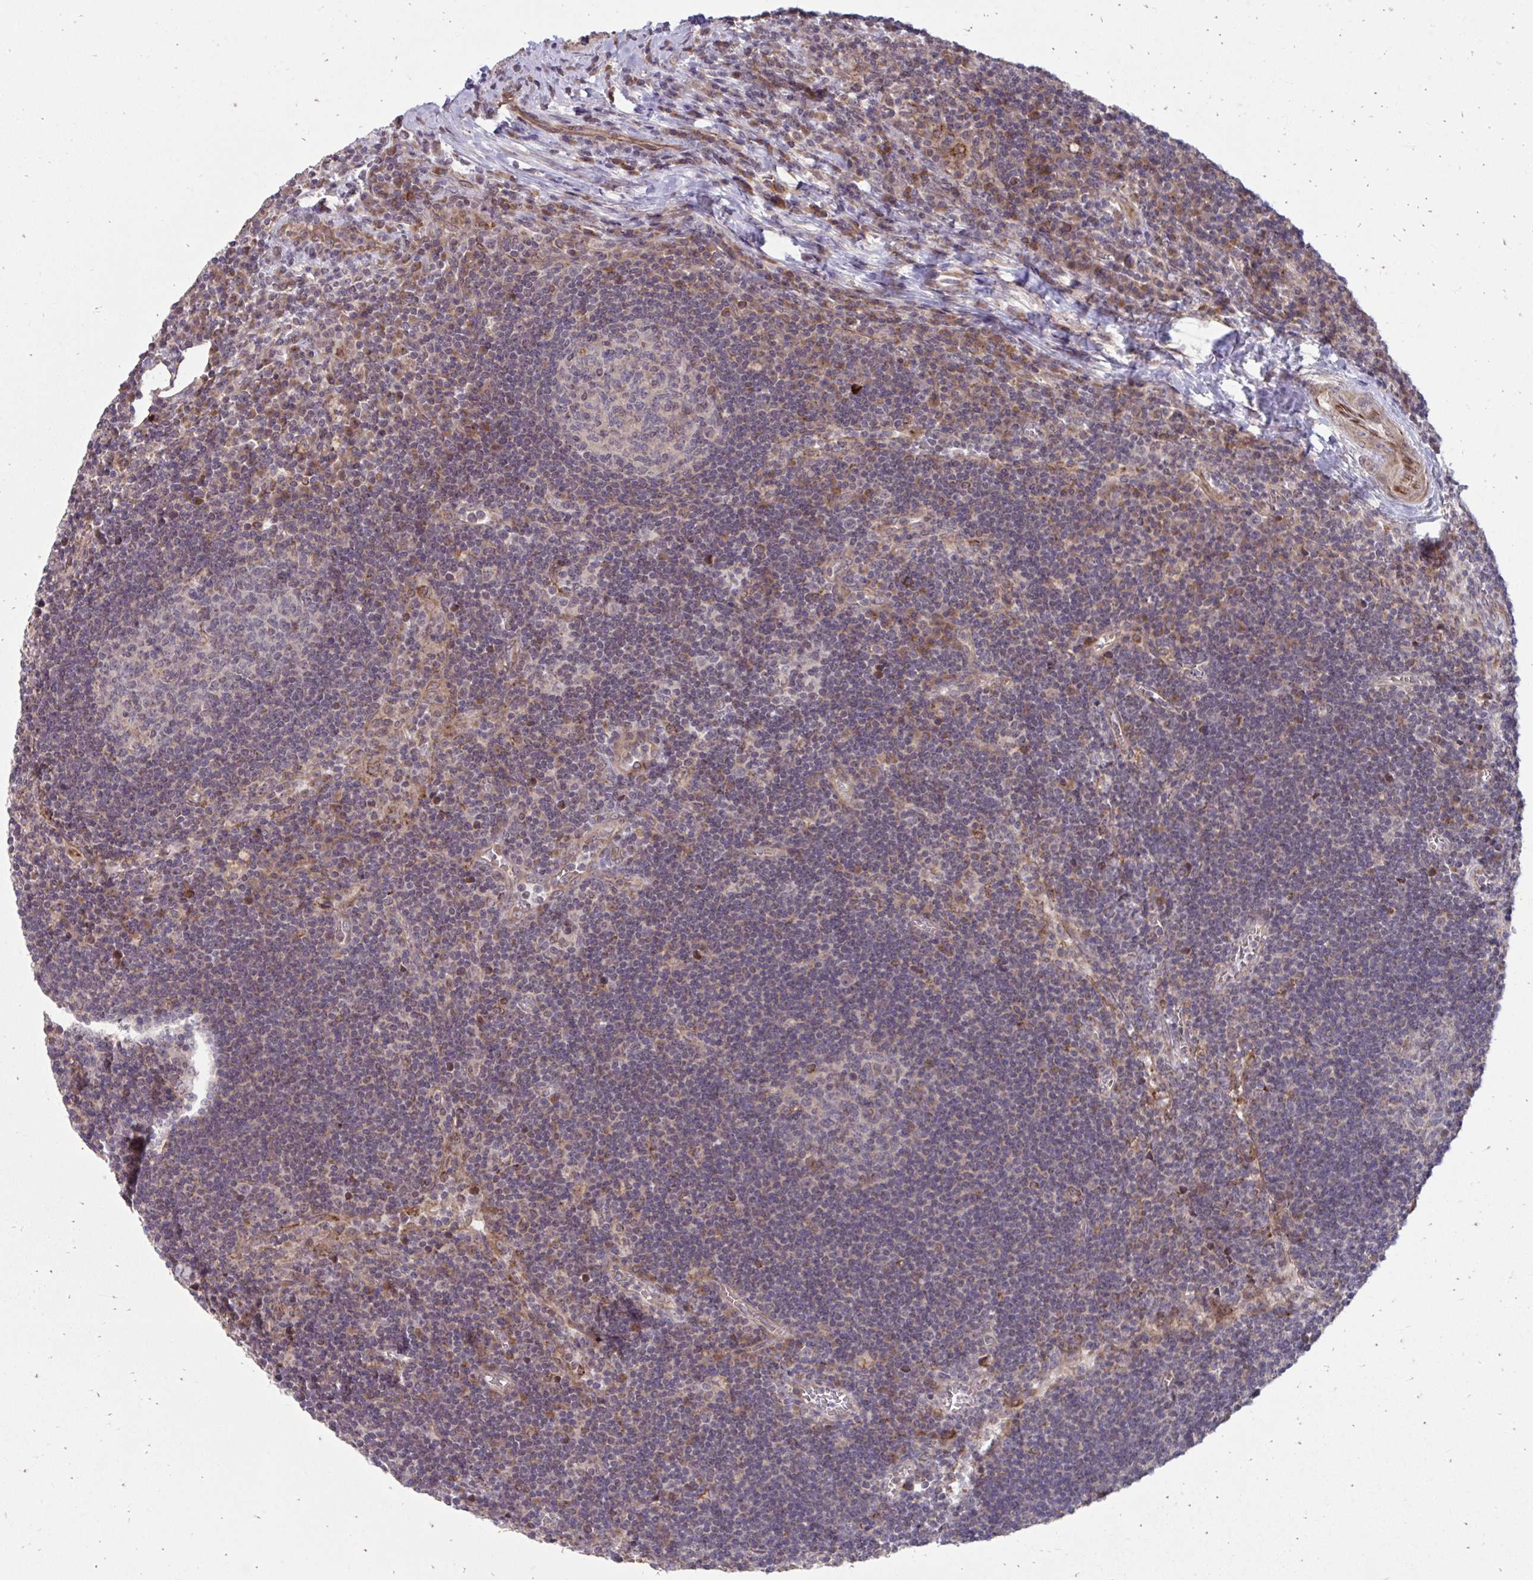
{"staining": {"intensity": "negative", "quantity": "none", "location": "none"}, "tissue": "lymph node", "cell_type": "Germinal center cells", "image_type": "normal", "snomed": [{"axis": "morphology", "description": "Normal tissue, NOS"}, {"axis": "topography", "description": "Lymph node"}], "caption": "The histopathology image reveals no significant positivity in germinal center cells of lymph node.", "gene": "ITPR2", "patient": {"sex": "male", "age": 67}}